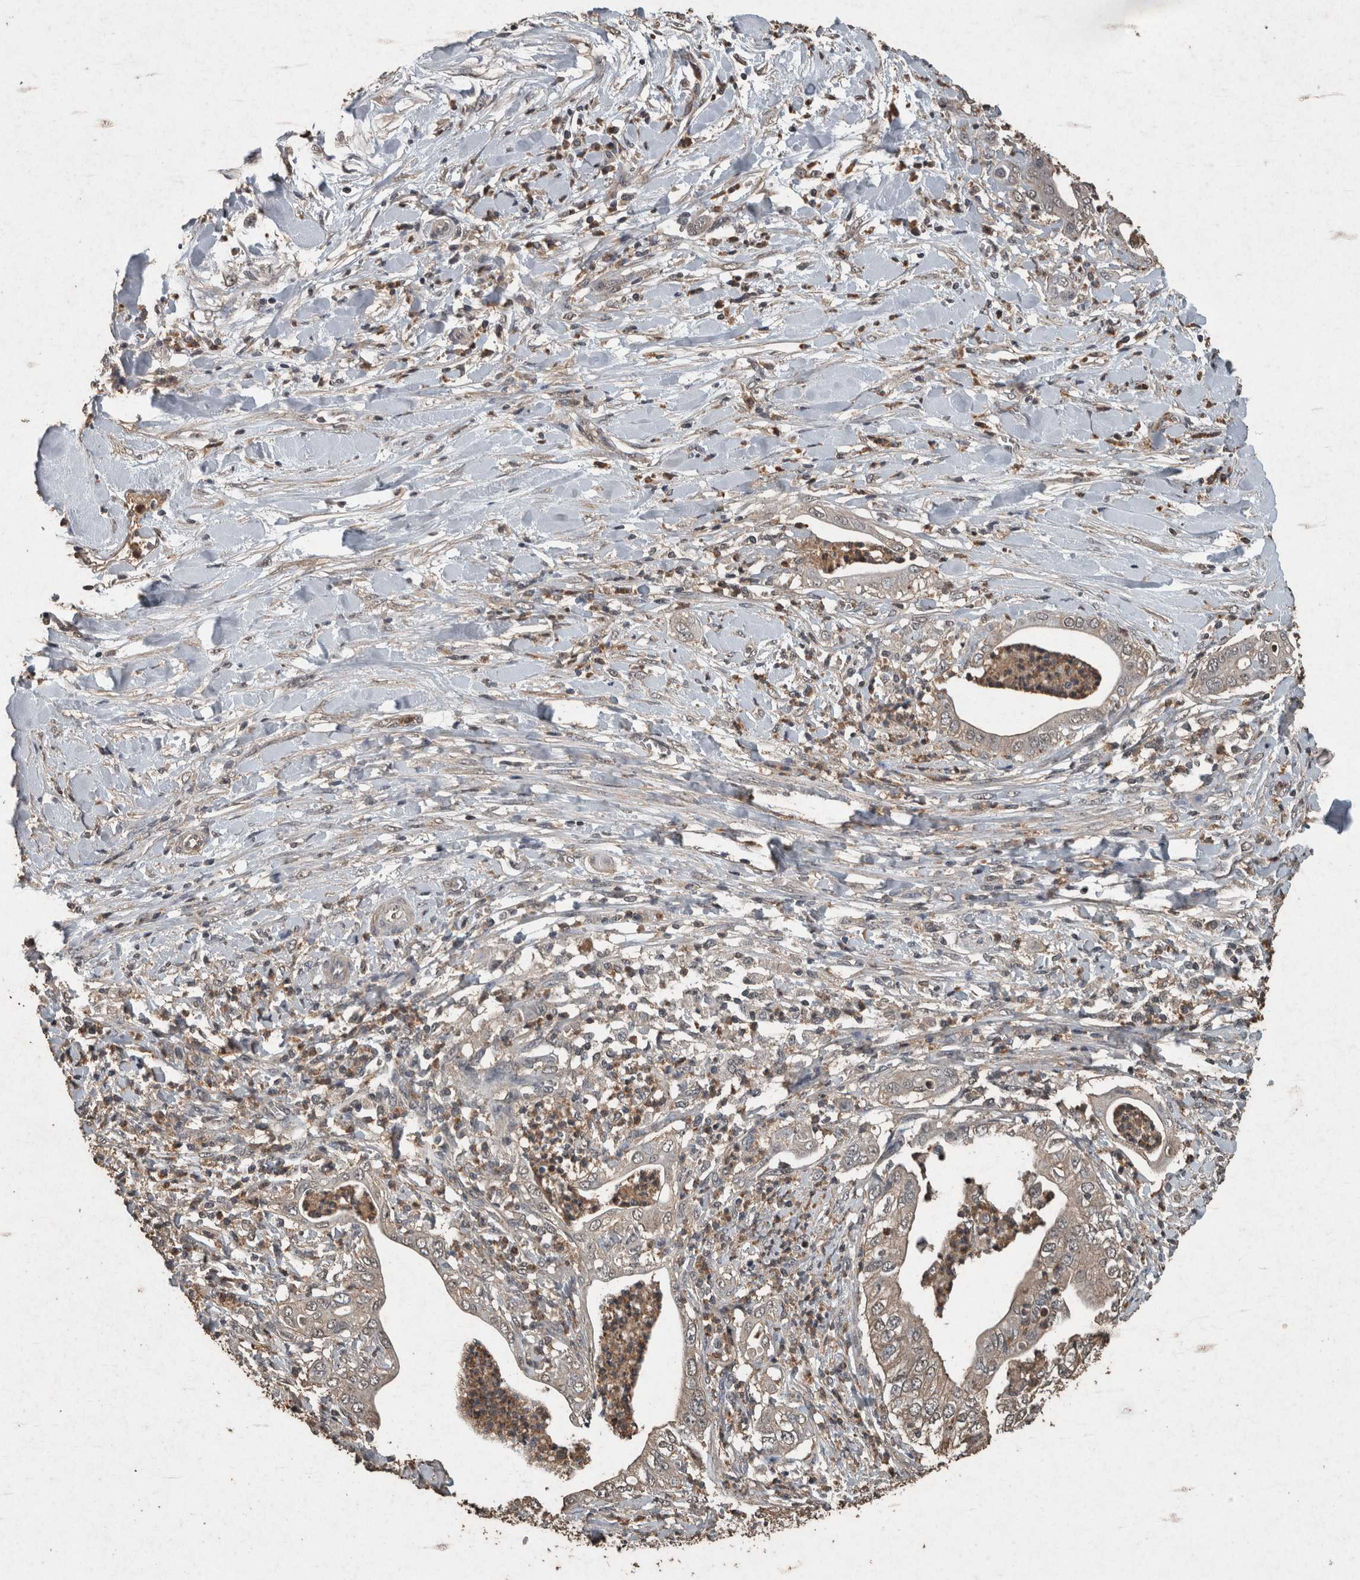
{"staining": {"intensity": "negative", "quantity": "none", "location": "none"}, "tissue": "pancreatic cancer", "cell_type": "Tumor cells", "image_type": "cancer", "snomed": [{"axis": "morphology", "description": "Adenocarcinoma, NOS"}, {"axis": "topography", "description": "Pancreas"}], "caption": "A histopathology image of pancreatic cancer (adenocarcinoma) stained for a protein demonstrates no brown staining in tumor cells.", "gene": "FGFRL1", "patient": {"sex": "female", "age": 78}}